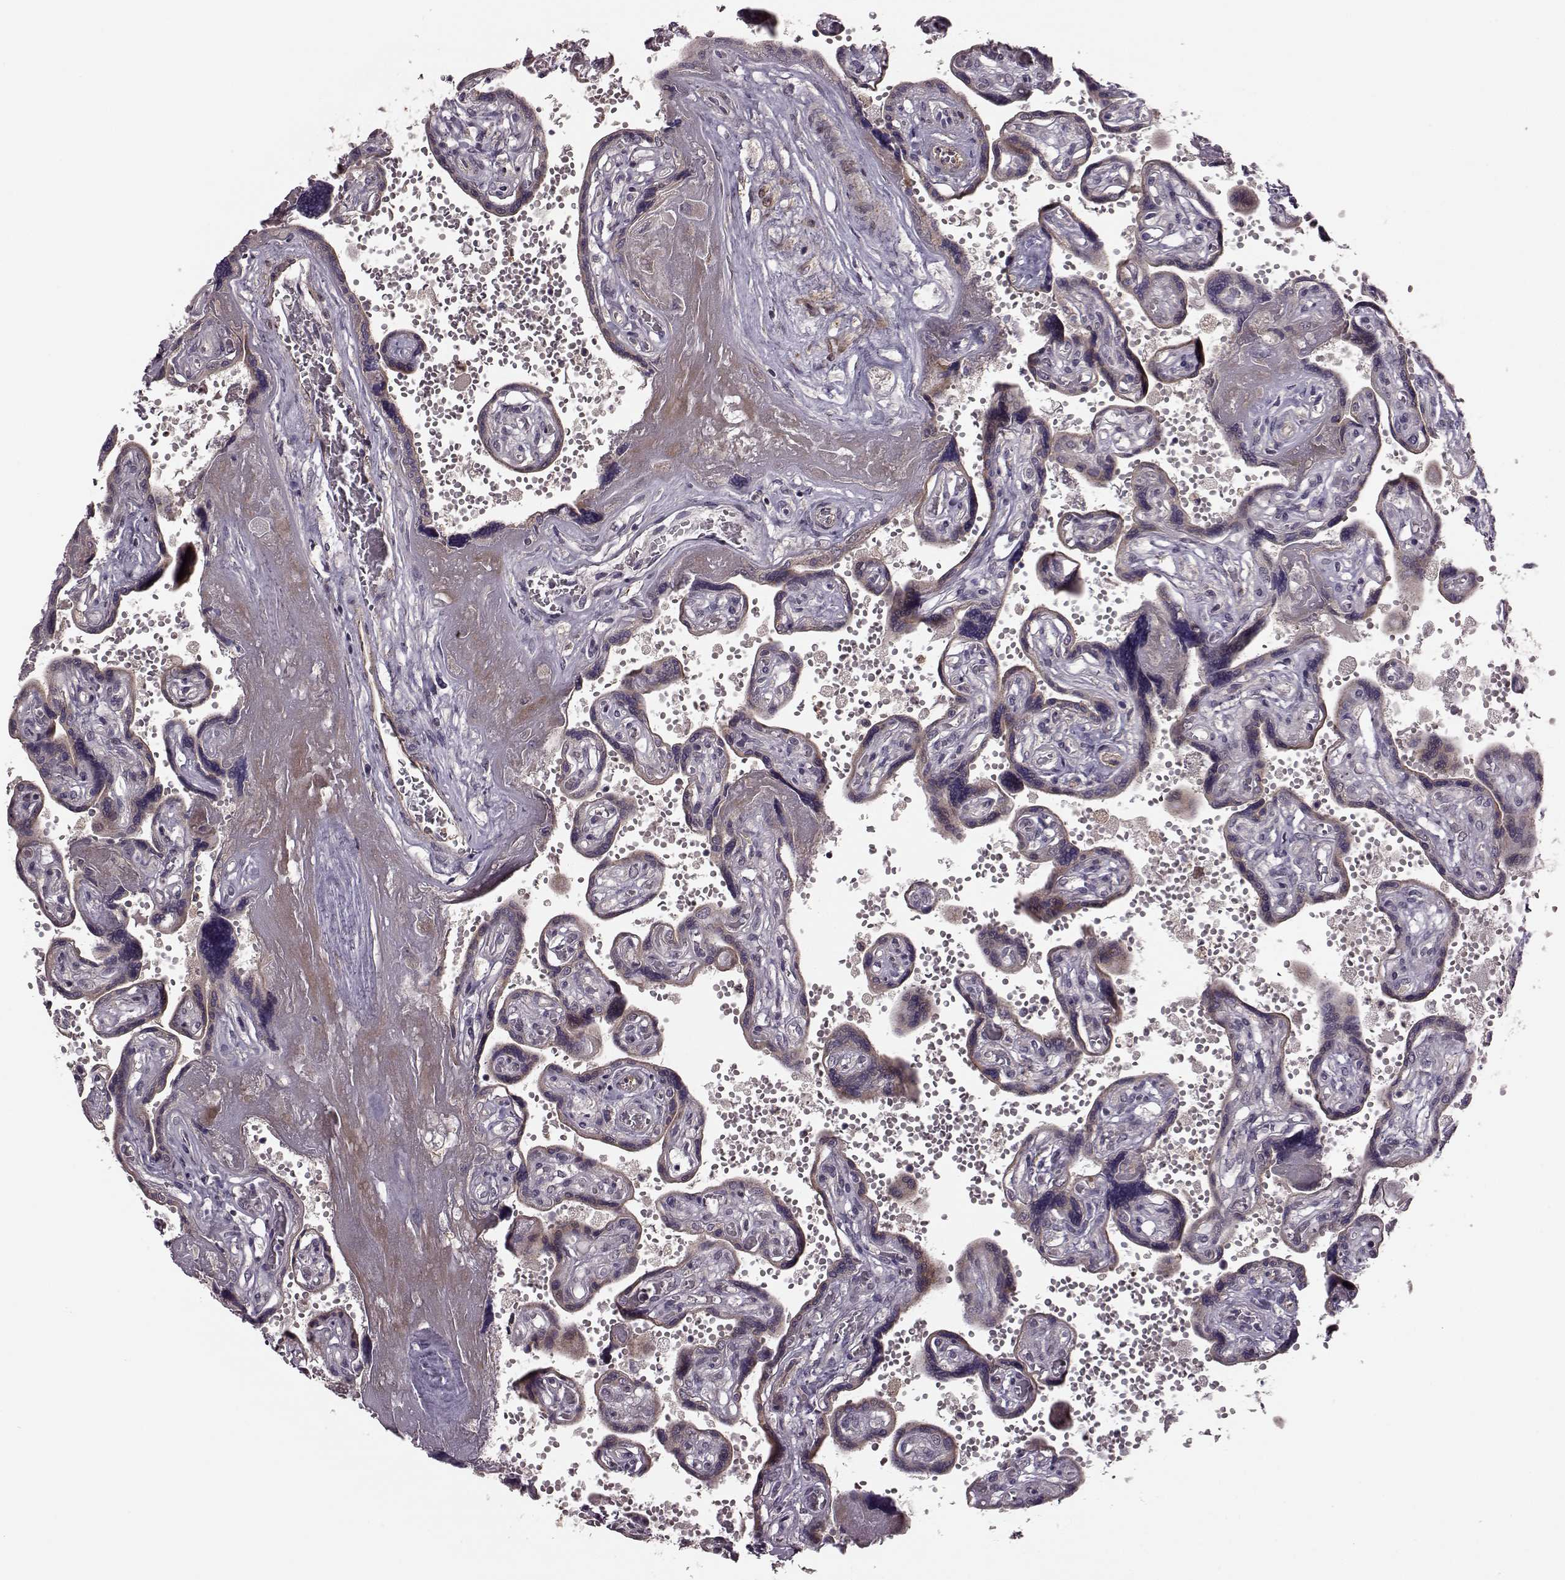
{"staining": {"intensity": "moderate", "quantity": "25%-75%", "location": "cytoplasmic/membranous"}, "tissue": "placenta", "cell_type": "Decidual cells", "image_type": "normal", "snomed": [{"axis": "morphology", "description": "Normal tissue, NOS"}, {"axis": "topography", "description": "Placenta"}], "caption": "Brown immunohistochemical staining in normal human placenta displays moderate cytoplasmic/membranous positivity in about 25%-75% of decidual cells.", "gene": "SYNPO", "patient": {"sex": "female", "age": 32}}